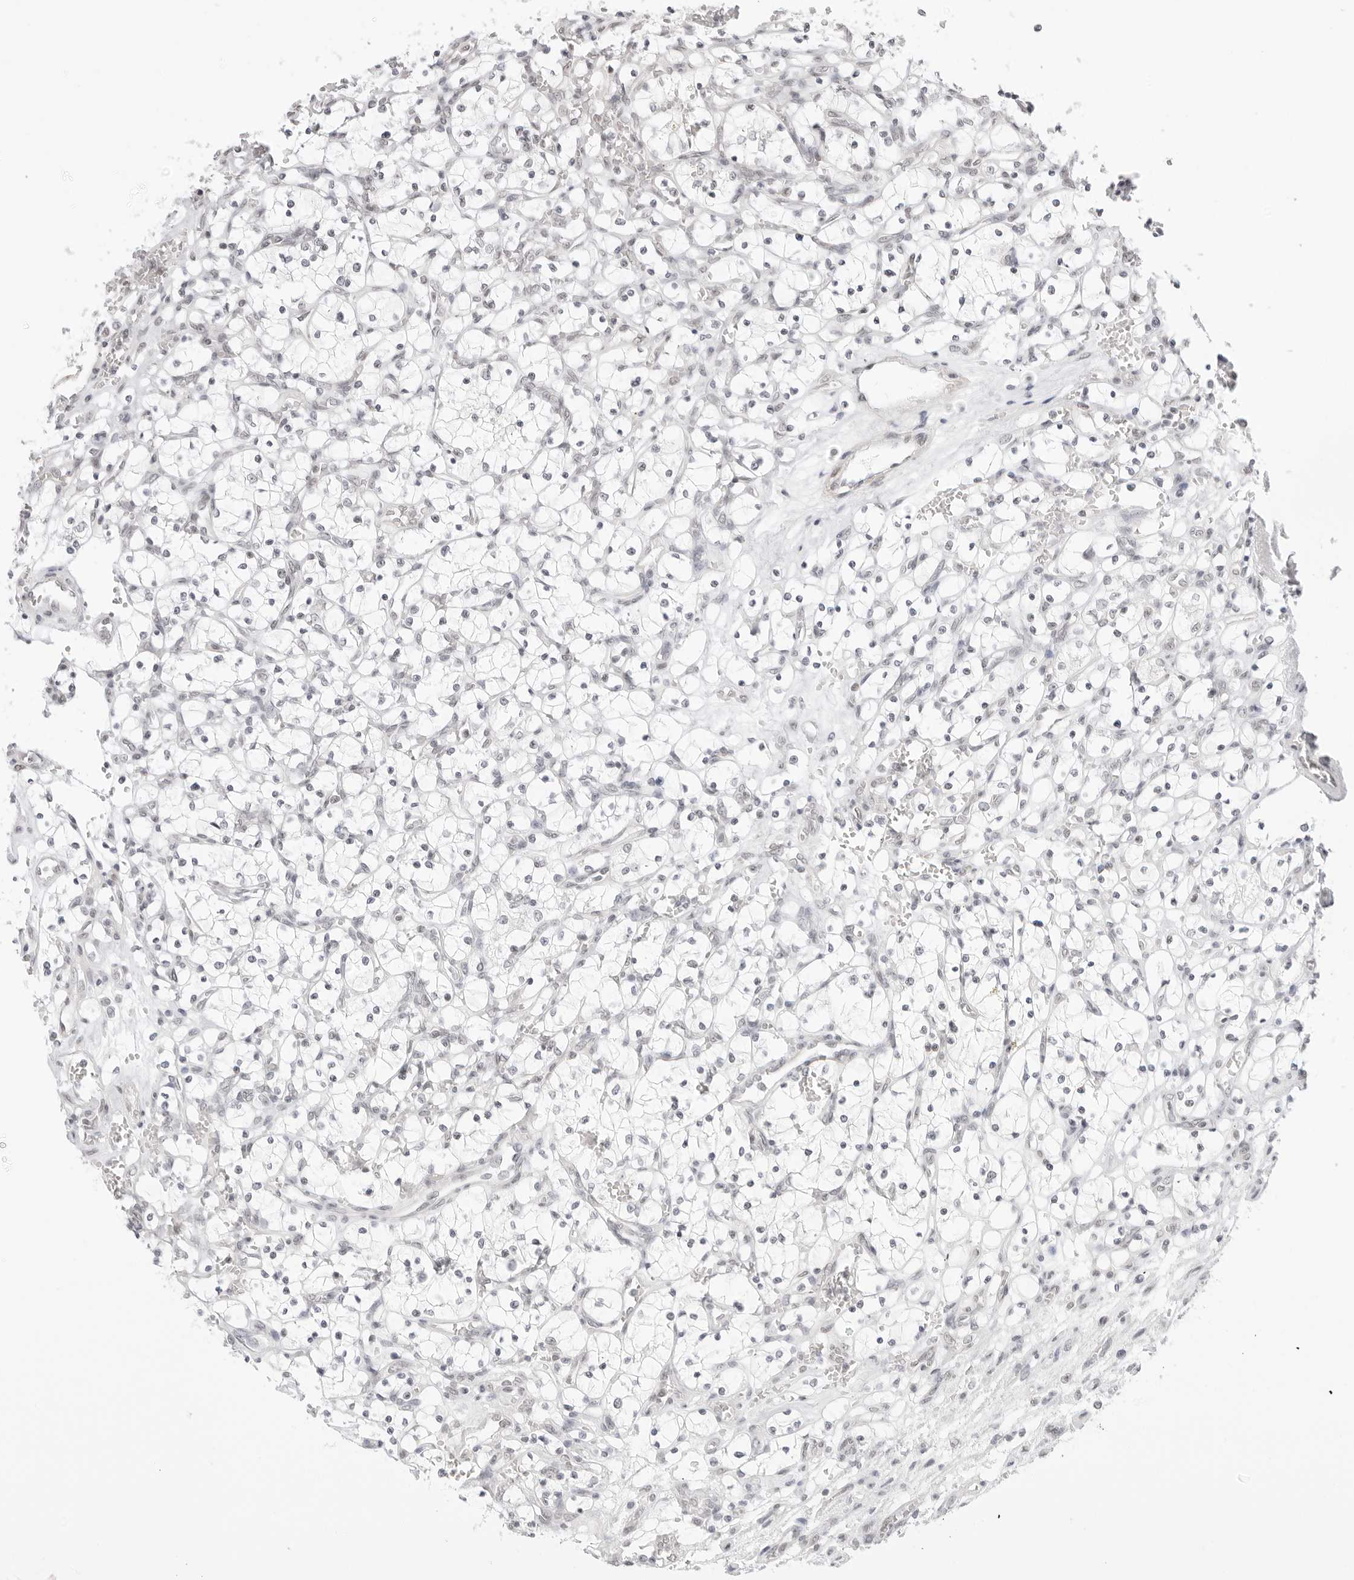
{"staining": {"intensity": "negative", "quantity": "none", "location": "none"}, "tissue": "renal cancer", "cell_type": "Tumor cells", "image_type": "cancer", "snomed": [{"axis": "morphology", "description": "Adenocarcinoma, NOS"}, {"axis": "topography", "description": "Kidney"}], "caption": "Adenocarcinoma (renal) was stained to show a protein in brown. There is no significant expression in tumor cells. (IHC, brightfield microscopy, high magnification).", "gene": "TCIM", "patient": {"sex": "female", "age": 69}}